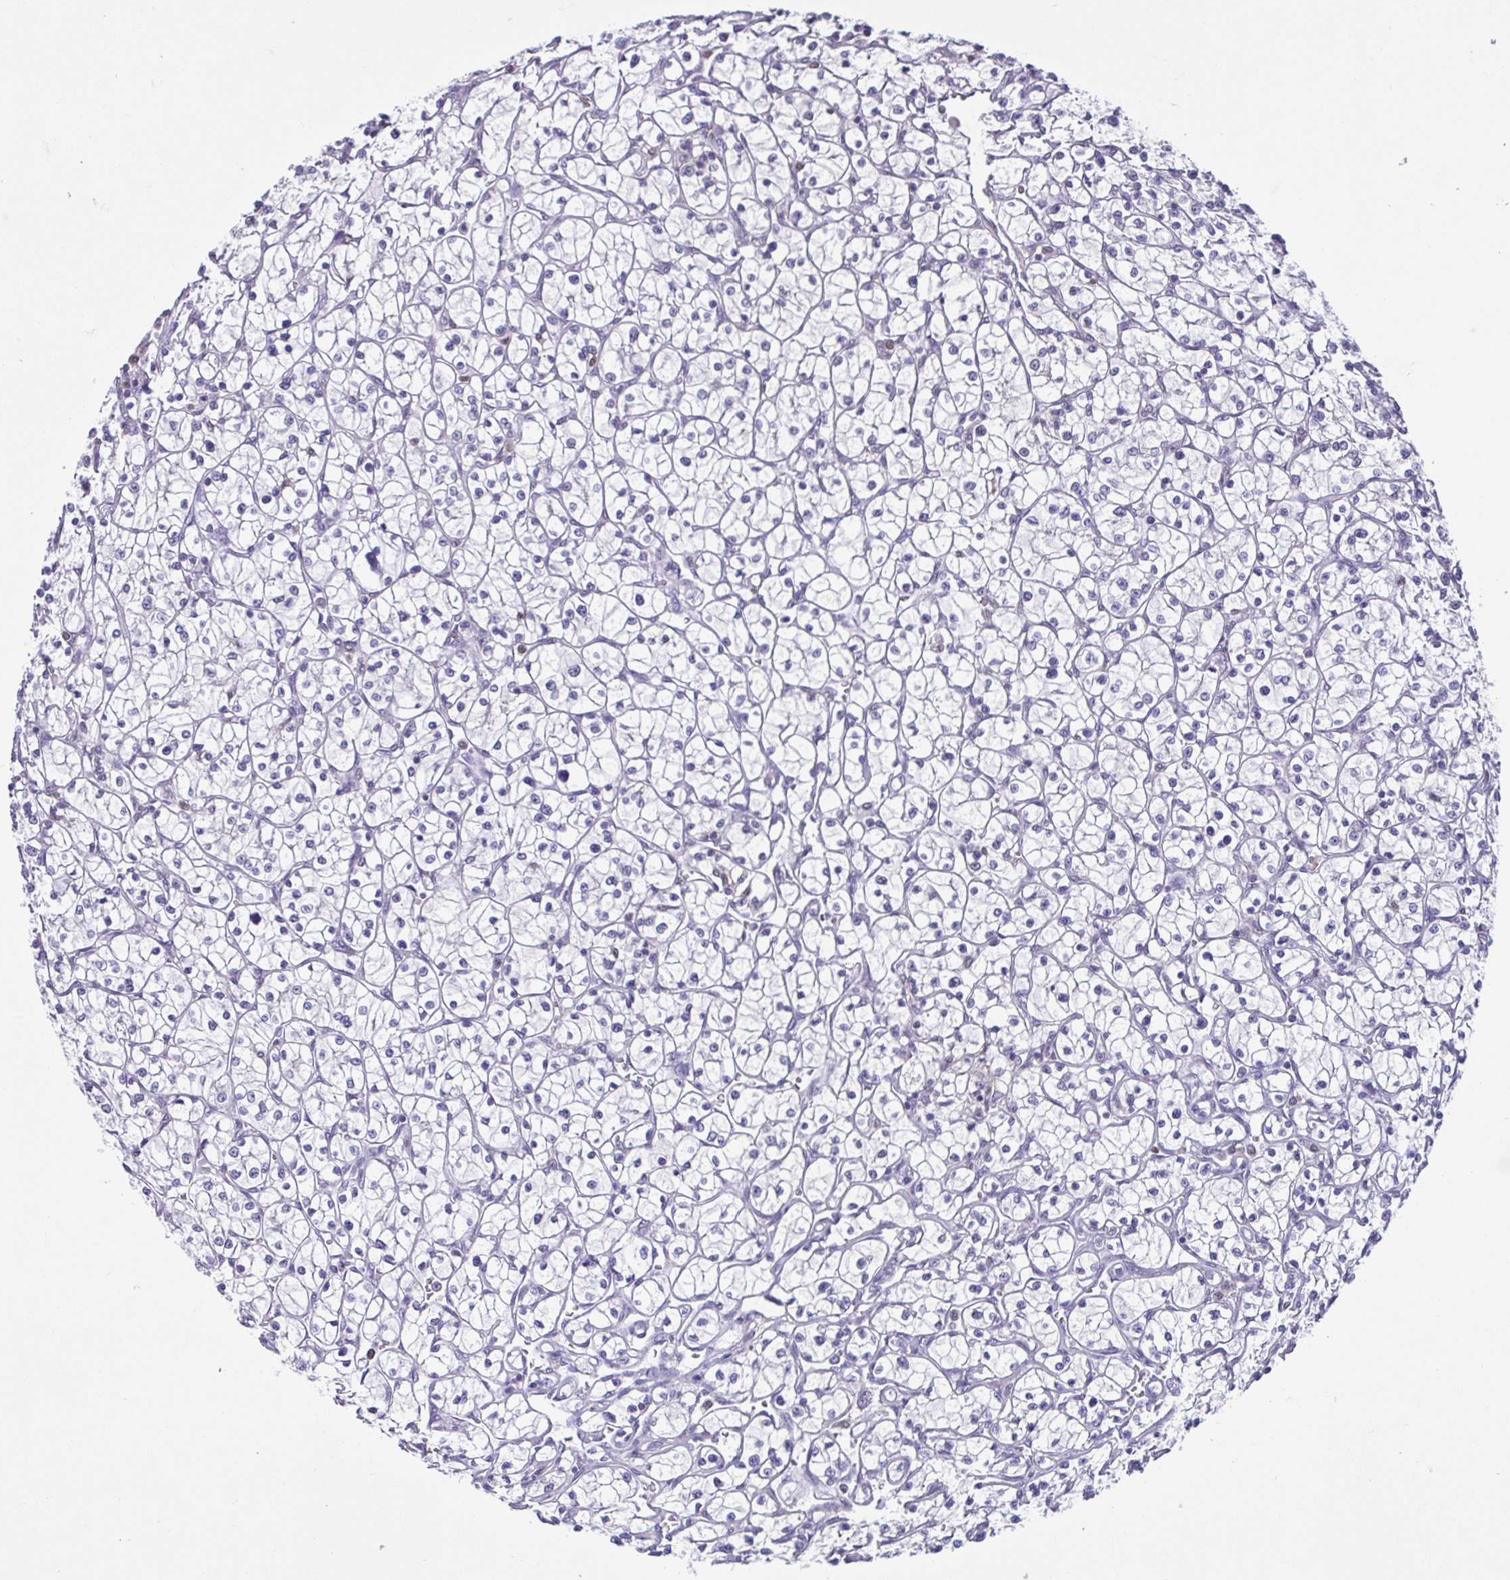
{"staining": {"intensity": "negative", "quantity": "none", "location": "none"}, "tissue": "renal cancer", "cell_type": "Tumor cells", "image_type": "cancer", "snomed": [{"axis": "morphology", "description": "Adenocarcinoma, NOS"}, {"axis": "topography", "description": "Kidney"}], "caption": "Immunohistochemistry image of human renal cancer stained for a protein (brown), which reveals no expression in tumor cells. (DAB IHC, high magnification).", "gene": "ACTRT3", "patient": {"sex": "female", "age": 64}}